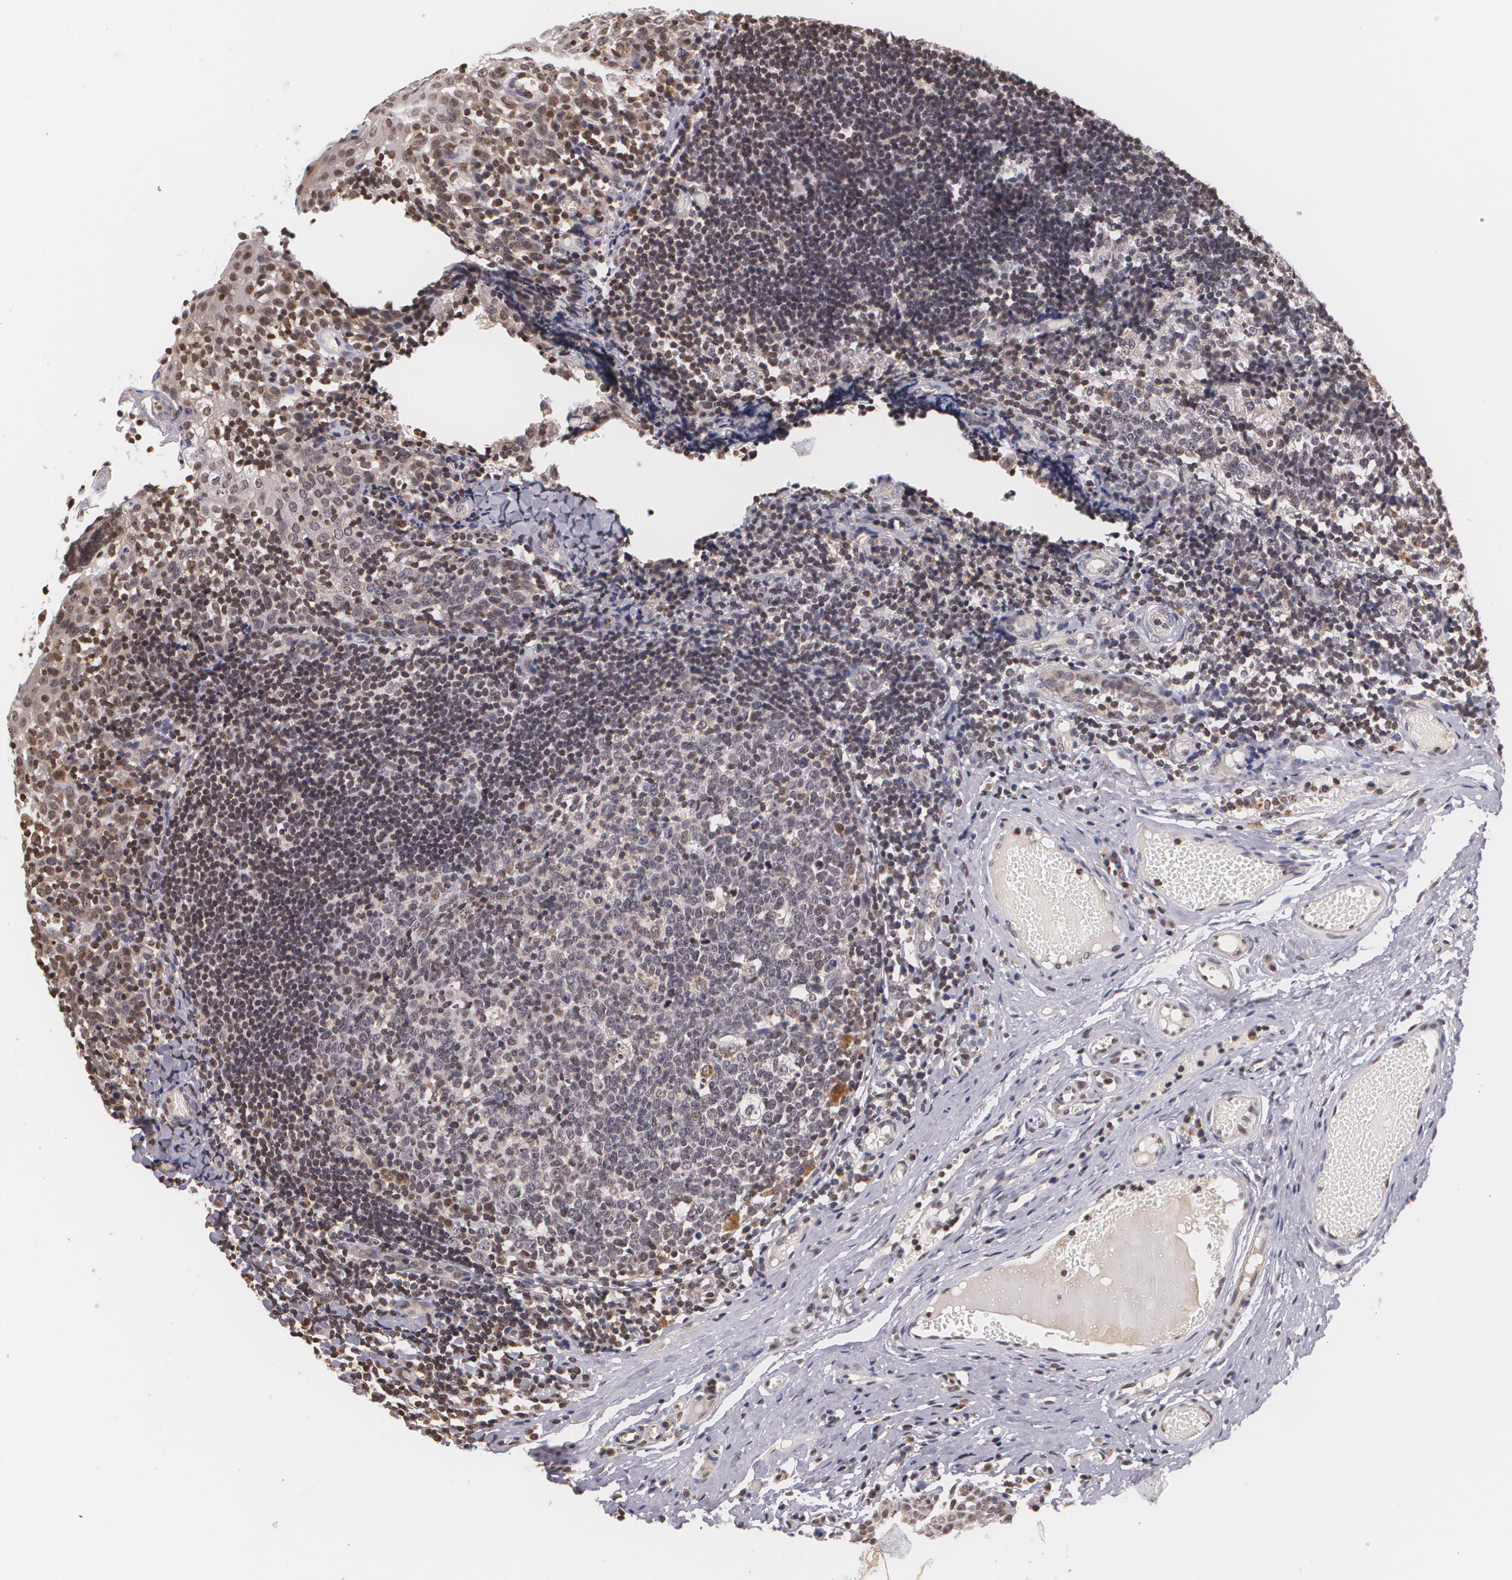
{"staining": {"intensity": "weak", "quantity": "<25%", "location": "nuclear"}, "tissue": "tonsil", "cell_type": "Germinal center cells", "image_type": "normal", "snomed": [{"axis": "morphology", "description": "Normal tissue, NOS"}, {"axis": "topography", "description": "Tonsil"}], "caption": "The IHC image has no significant staining in germinal center cells of tonsil.", "gene": "VAV3", "patient": {"sex": "female", "age": 34}}